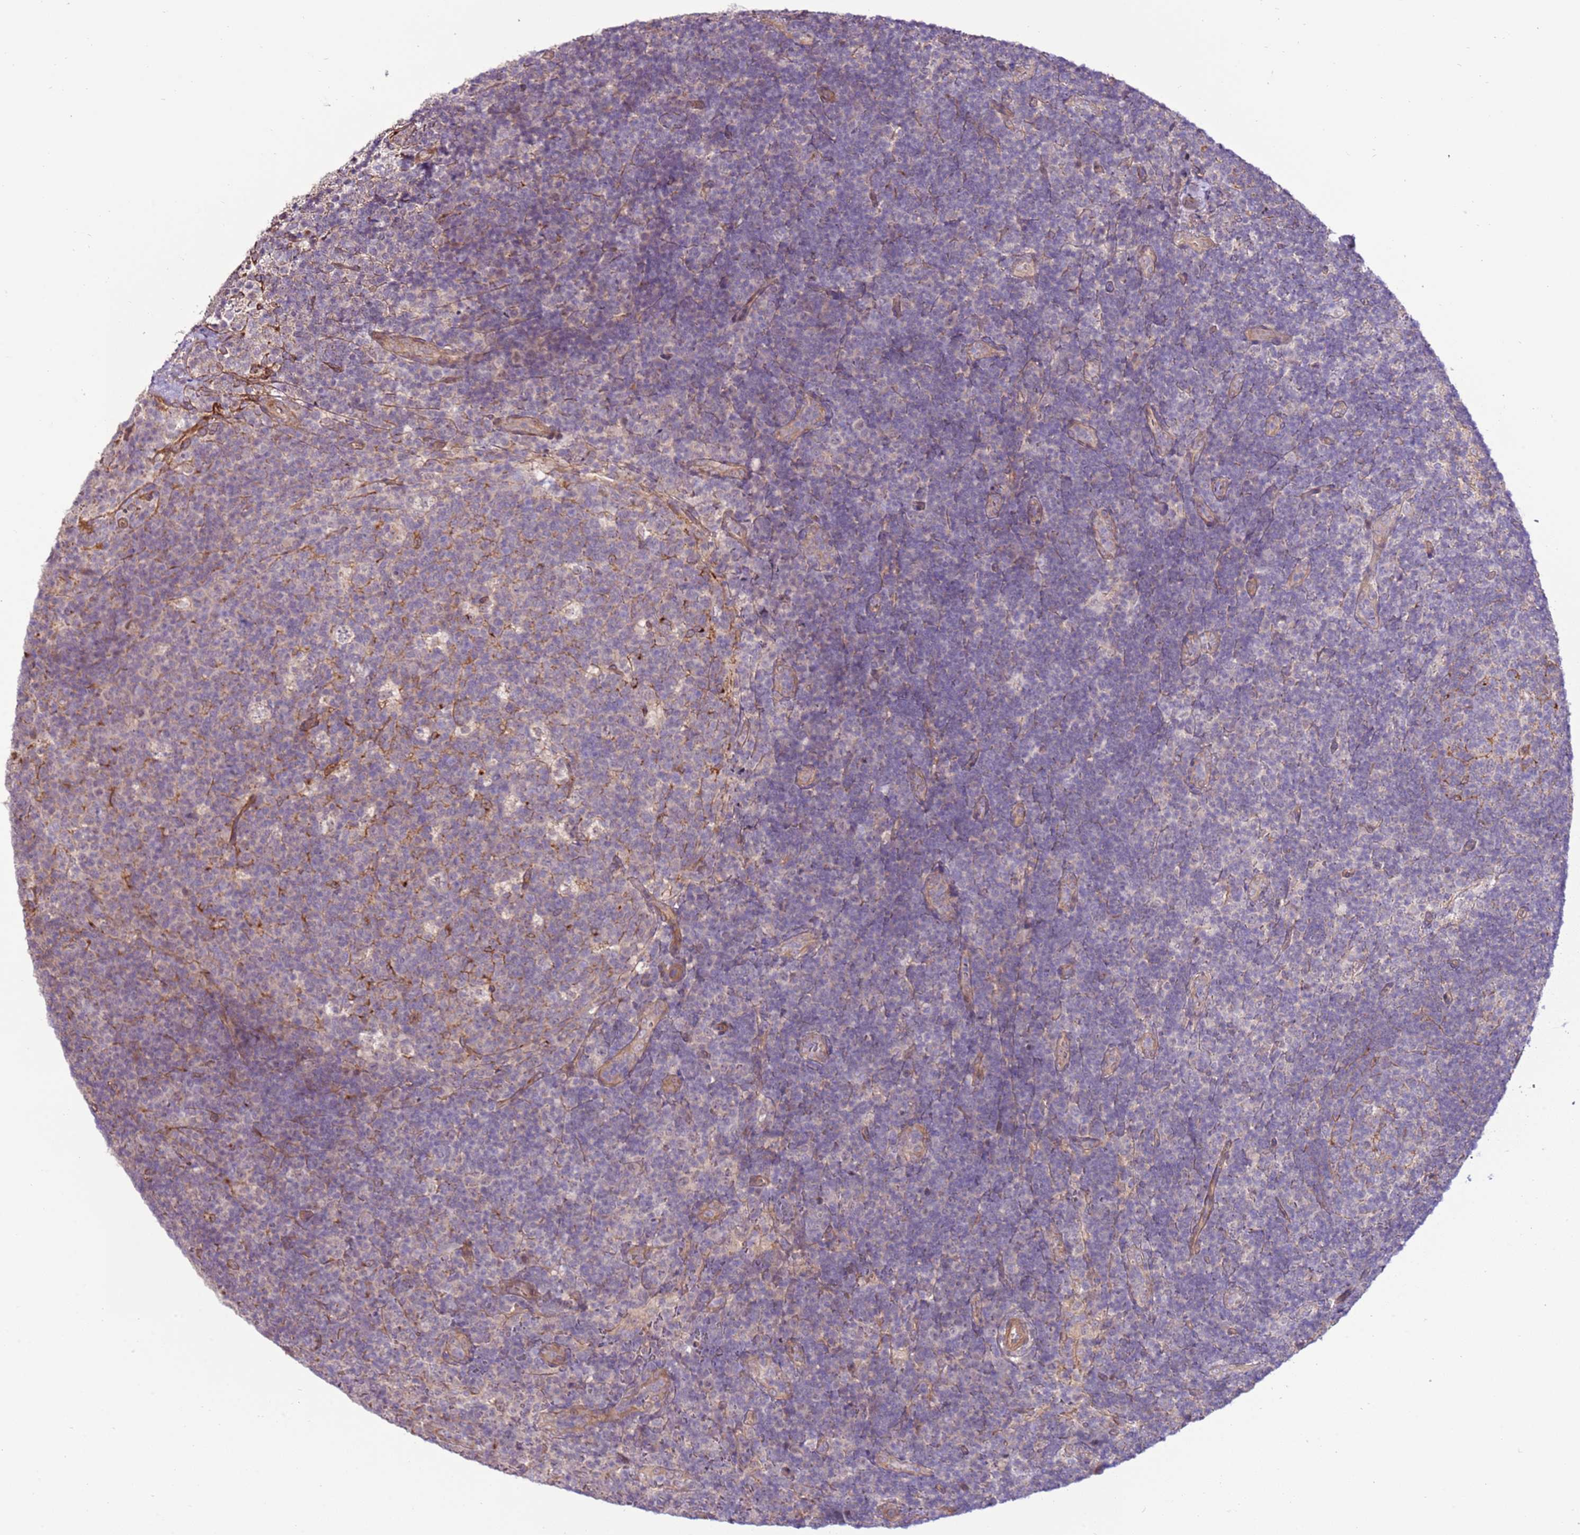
{"staining": {"intensity": "negative", "quantity": "none", "location": "none"}, "tissue": "lymph node", "cell_type": "Germinal center cells", "image_type": "normal", "snomed": [{"axis": "morphology", "description": "Normal tissue, NOS"}, {"axis": "topography", "description": "Lymph node"}], "caption": "Germinal center cells show no significant expression in unremarkable lymph node.", "gene": "SCARA3", "patient": {"sex": "female", "age": 31}}